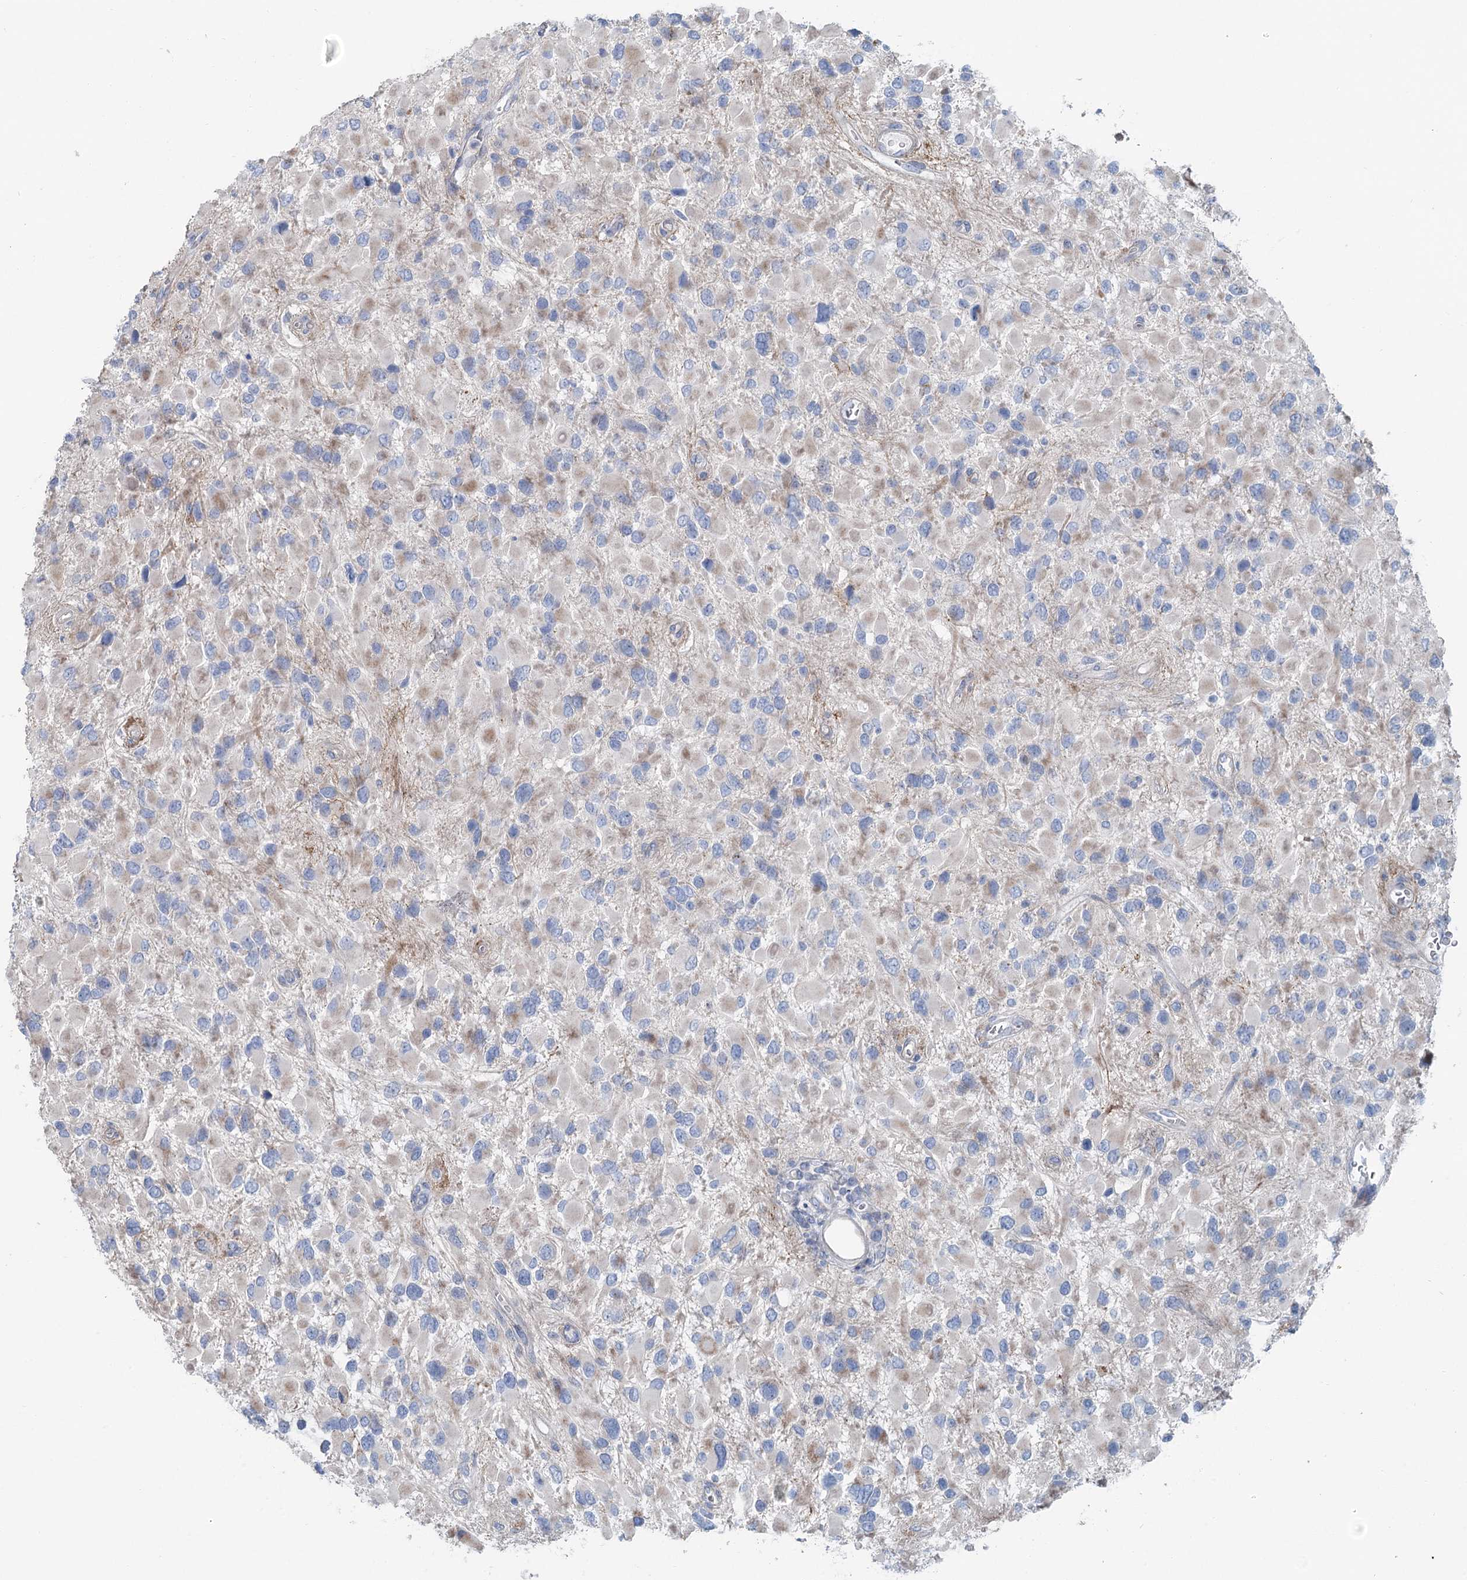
{"staining": {"intensity": "negative", "quantity": "none", "location": "none"}, "tissue": "glioma", "cell_type": "Tumor cells", "image_type": "cancer", "snomed": [{"axis": "morphology", "description": "Glioma, malignant, High grade"}, {"axis": "topography", "description": "Brain"}], "caption": "An immunohistochemistry histopathology image of glioma is shown. There is no staining in tumor cells of glioma.", "gene": "MARK2", "patient": {"sex": "male", "age": 53}}